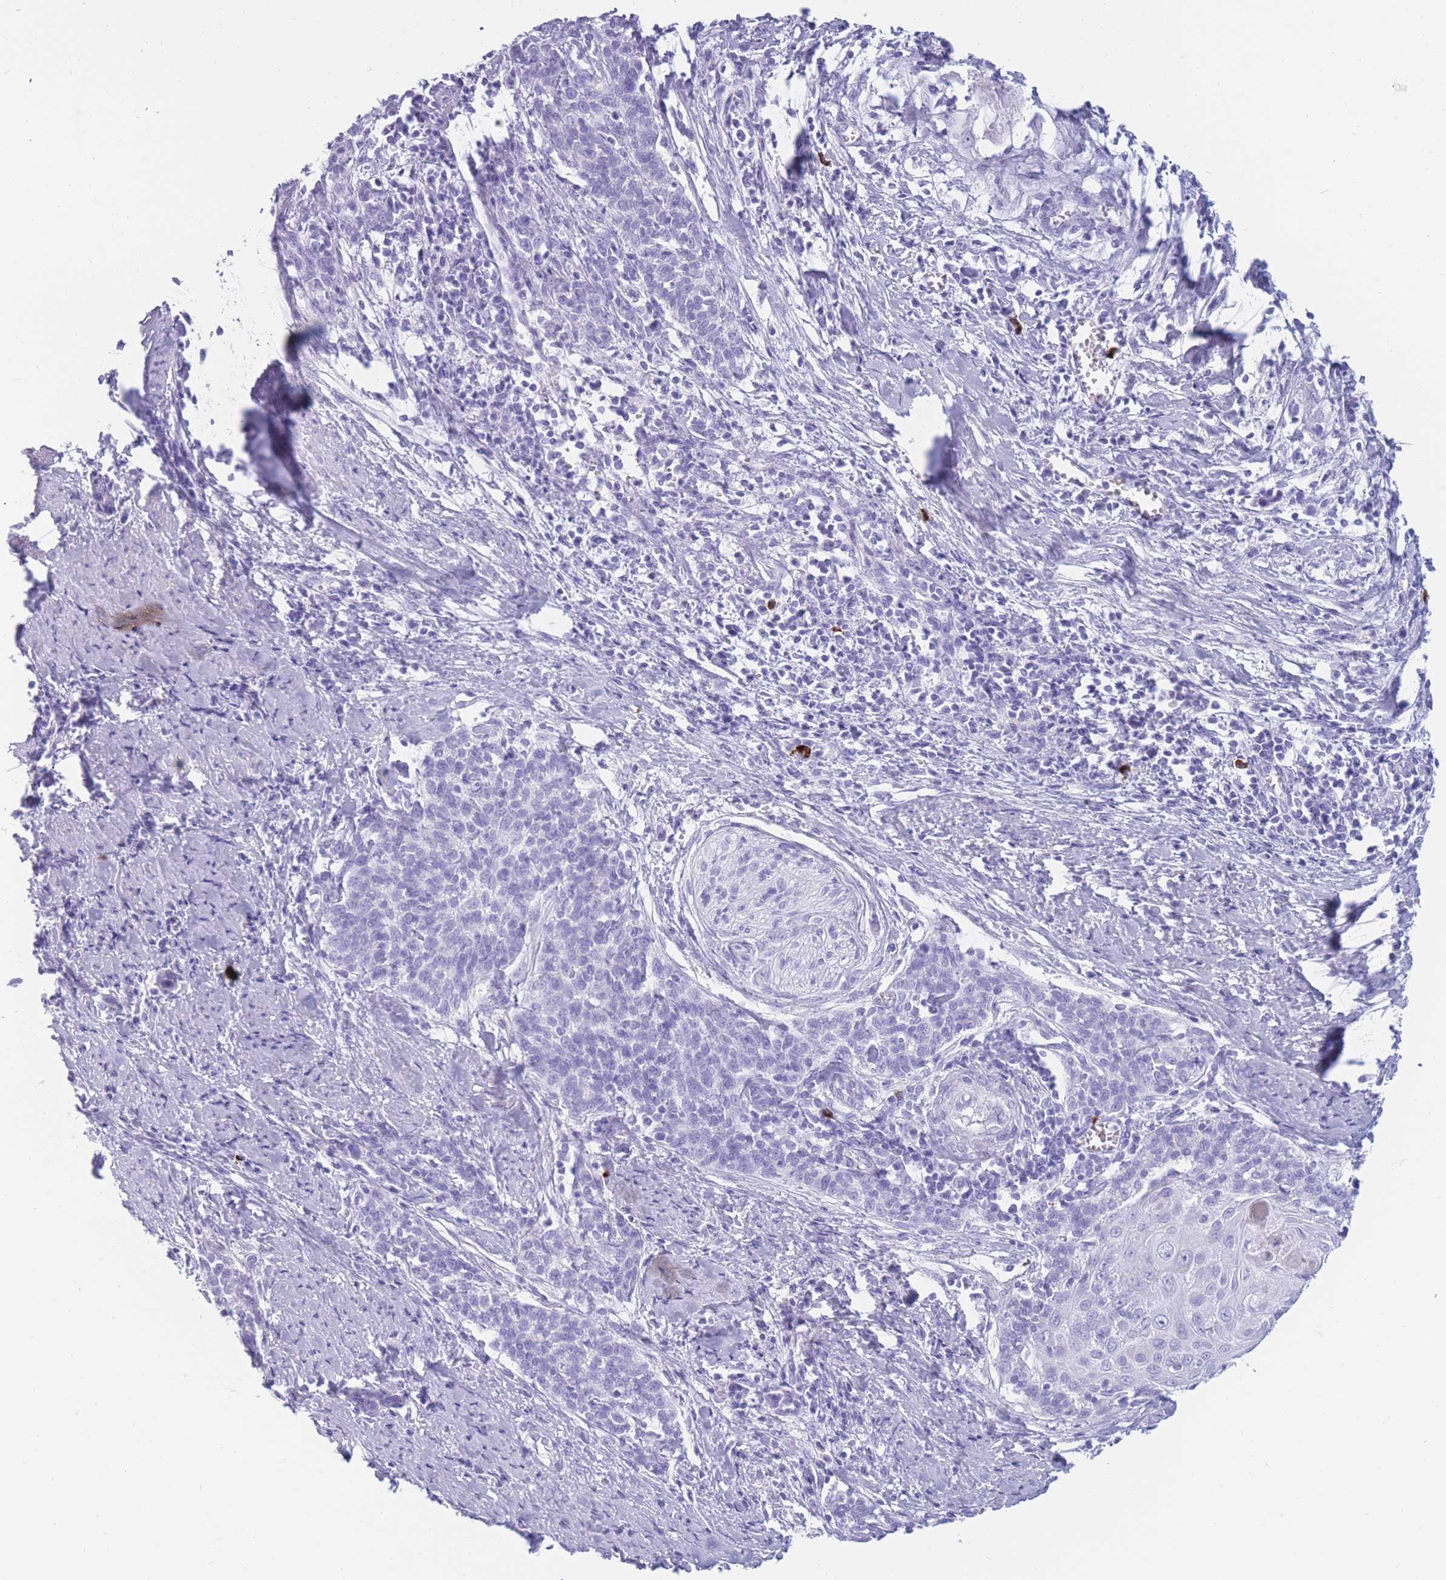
{"staining": {"intensity": "negative", "quantity": "none", "location": "none"}, "tissue": "cervical cancer", "cell_type": "Tumor cells", "image_type": "cancer", "snomed": [{"axis": "morphology", "description": "Squamous cell carcinoma, NOS"}, {"axis": "topography", "description": "Cervix"}], "caption": "IHC micrograph of neoplastic tissue: cervical squamous cell carcinoma stained with DAB displays no significant protein staining in tumor cells.", "gene": "TNFSF11", "patient": {"sex": "female", "age": 39}}